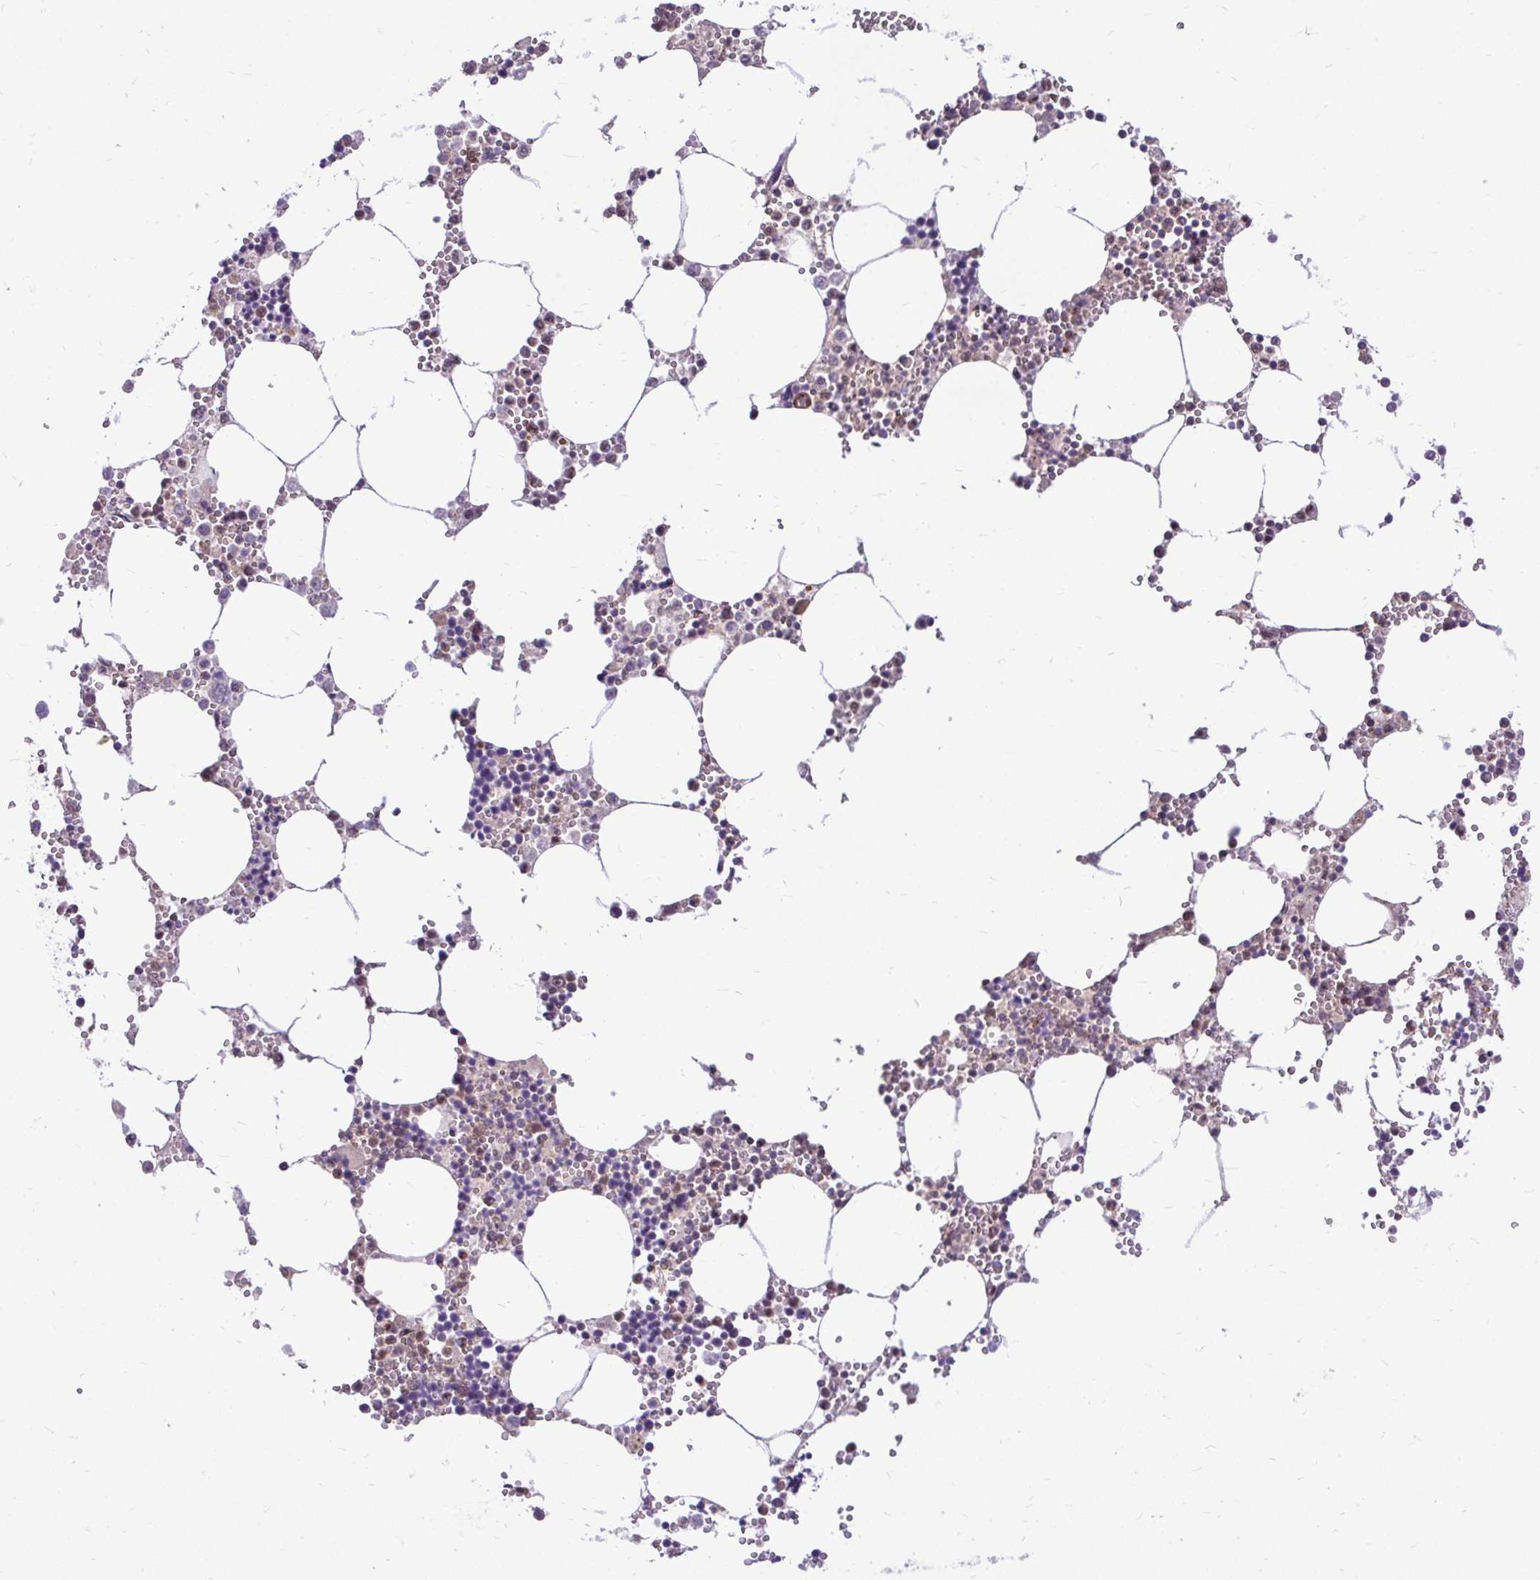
{"staining": {"intensity": "weak", "quantity": "<25%", "location": "cytoplasmic/membranous"}, "tissue": "bone marrow", "cell_type": "Hematopoietic cells", "image_type": "normal", "snomed": [{"axis": "morphology", "description": "Normal tissue, NOS"}, {"axis": "topography", "description": "Bone marrow"}], "caption": "Histopathology image shows no significant protein staining in hematopoietic cells of normal bone marrow.", "gene": "TRIP6", "patient": {"sex": "male", "age": 54}}